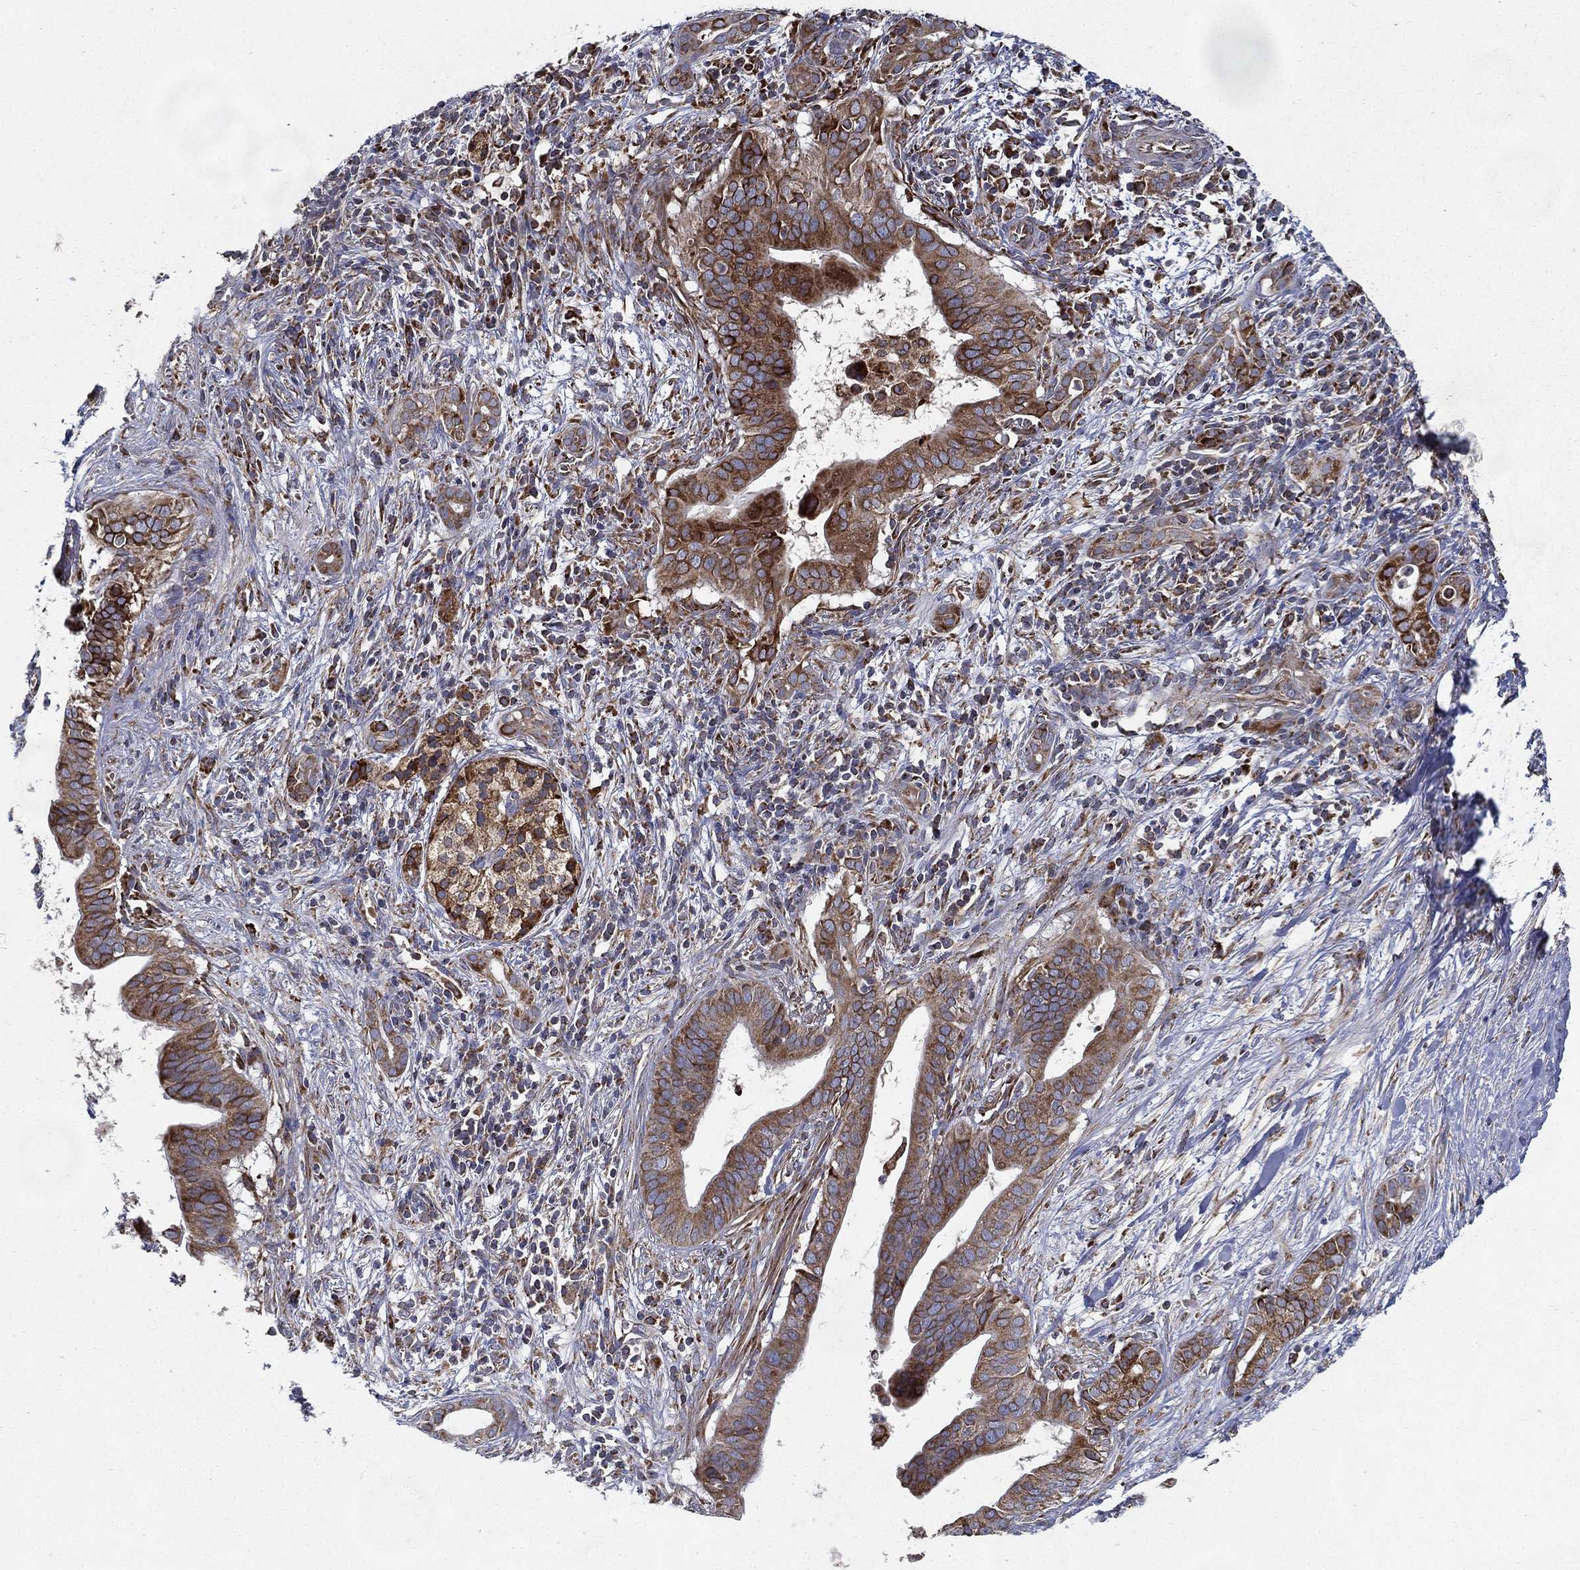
{"staining": {"intensity": "moderate", "quantity": ">75%", "location": "cytoplasmic/membranous"}, "tissue": "pancreatic cancer", "cell_type": "Tumor cells", "image_type": "cancer", "snomed": [{"axis": "morphology", "description": "Adenocarcinoma, NOS"}, {"axis": "topography", "description": "Pancreas"}], "caption": "Pancreatic cancer stained with a brown dye demonstrates moderate cytoplasmic/membranous positive expression in about >75% of tumor cells.", "gene": "MT-CYB", "patient": {"sex": "male", "age": 61}}